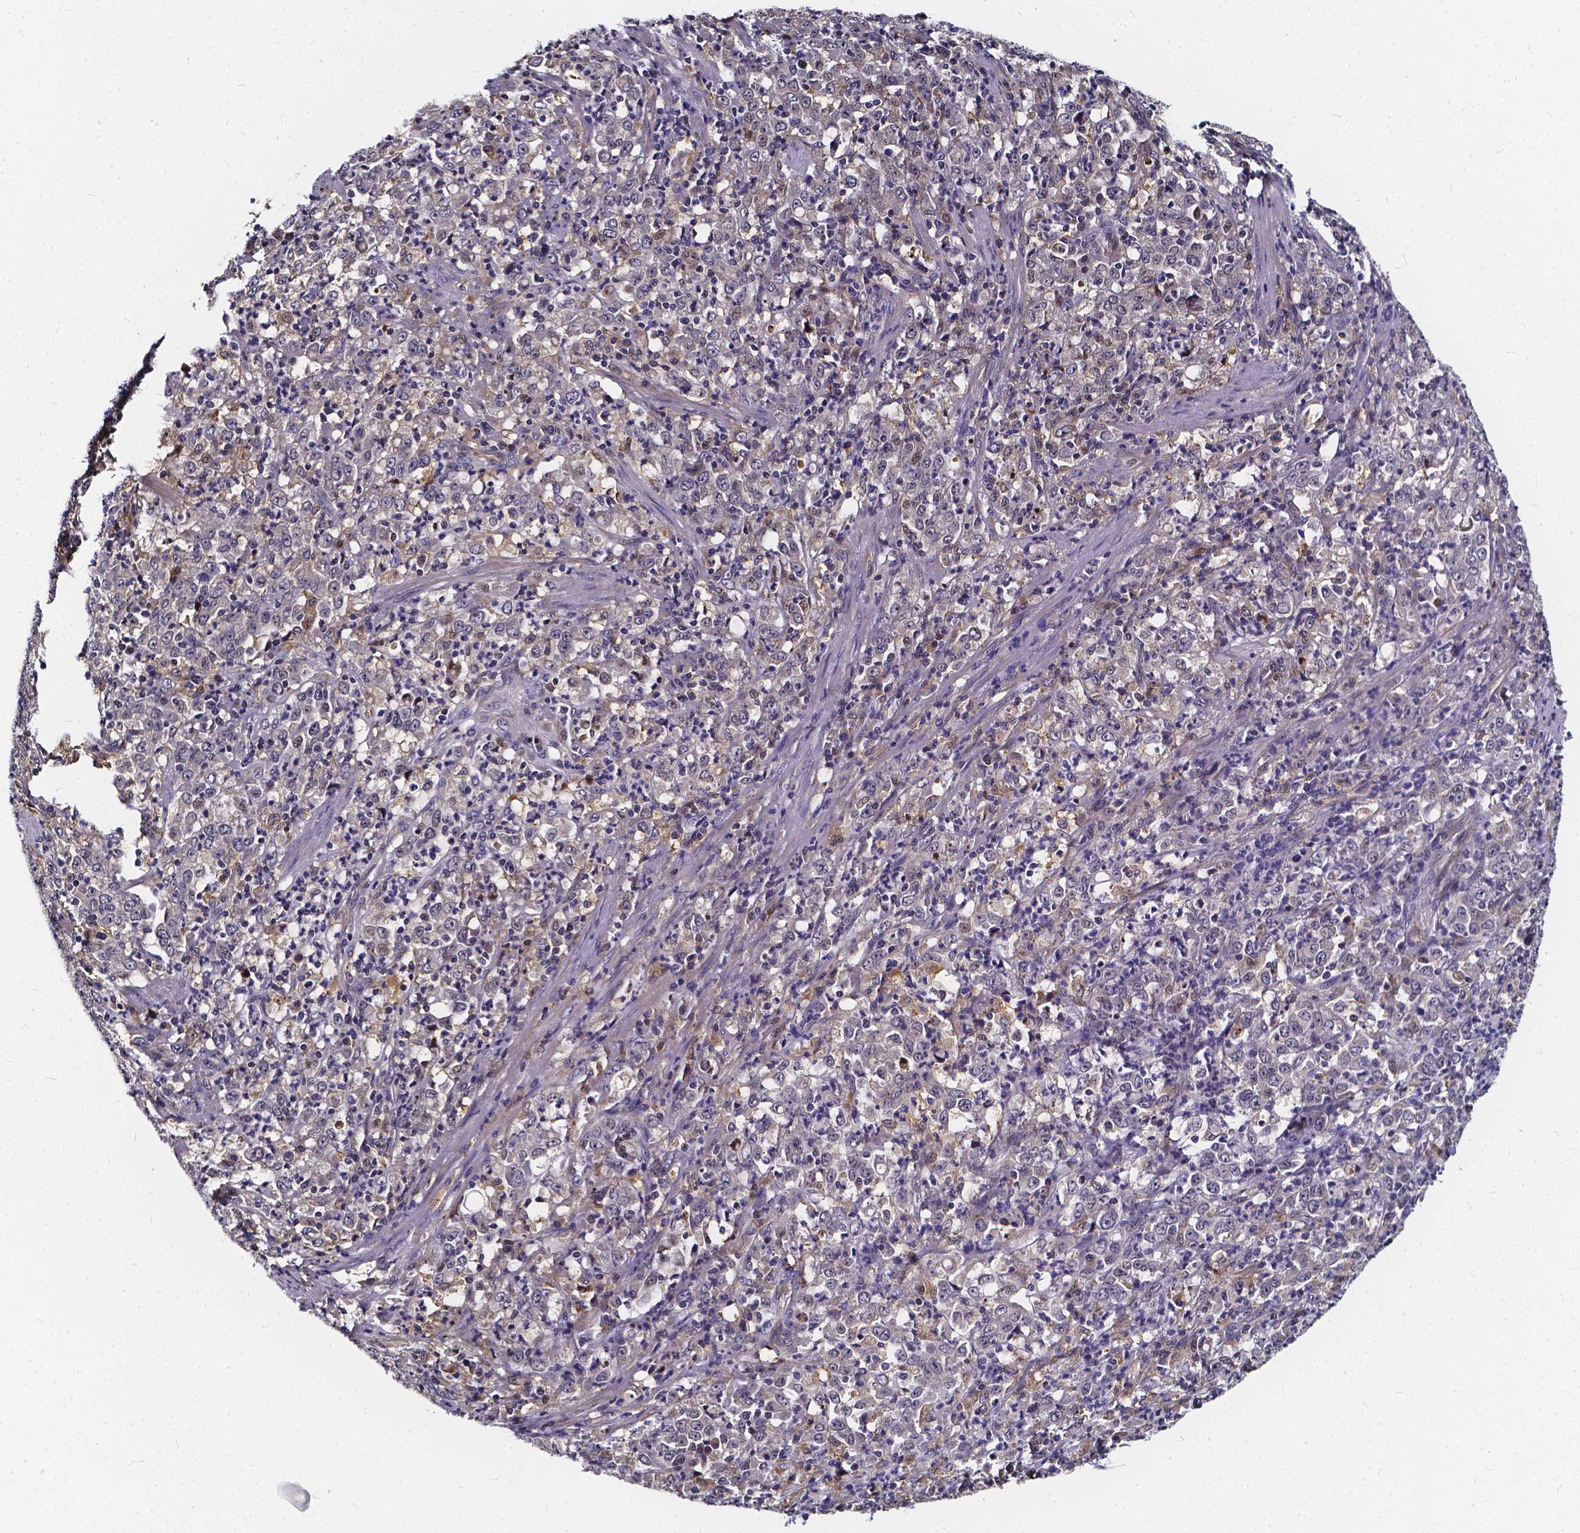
{"staining": {"intensity": "negative", "quantity": "none", "location": "none"}, "tissue": "stomach cancer", "cell_type": "Tumor cells", "image_type": "cancer", "snomed": [{"axis": "morphology", "description": "Adenocarcinoma, NOS"}, {"axis": "topography", "description": "Stomach, lower"}], "caption": "A photomicrograph of adenocarcinoma (stomach) stained for a protein displays no brown staining in tumor cells.", "gene": "SOWAHA", "patient": {"sex": "female", "age": 71}}